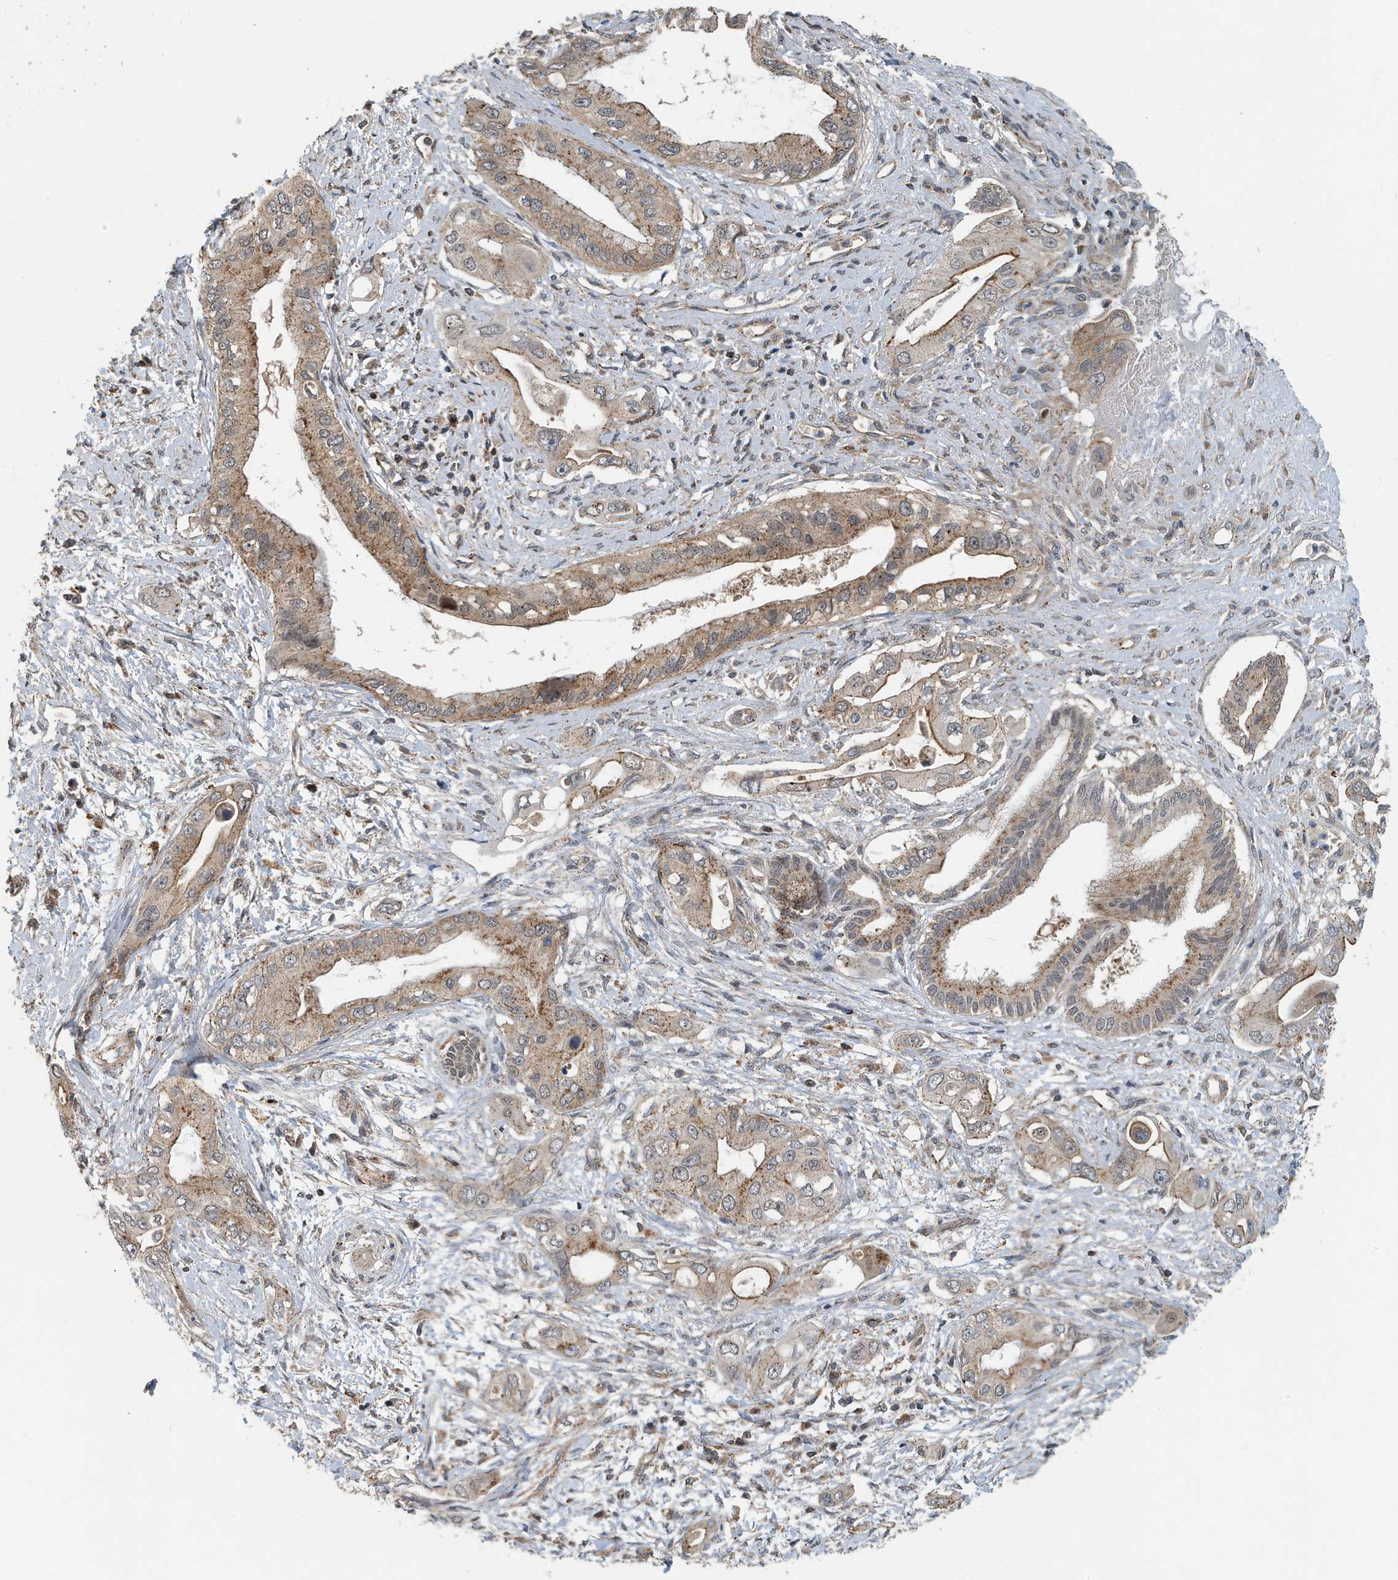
{"staining": {"intensity": "moderate", "quantity": ">75%", "location": "cytoplasmic/membranous"}, "tissue": "pancreatic cancer", "cell_type": "Tumor cells", "image_type": "cancer", "snomed": [{"axis": "morphology", "description": "Inflammation, NOS"}, {"axis": "morphology", "description": "Adenocarcinoma, NOS"}, {"axis": "topography", "description": "Pancreas"}], "caption": "An immunohistochemistry (IHC) photomicrograph of tumor tissue is shown. Protein staining in brown highlights moderate cytoplasmic/membranous positivity in pancreatic cancer within tumor cells.", "gene": "KIF15", "patient": {"sex": "female", "age": 56}}